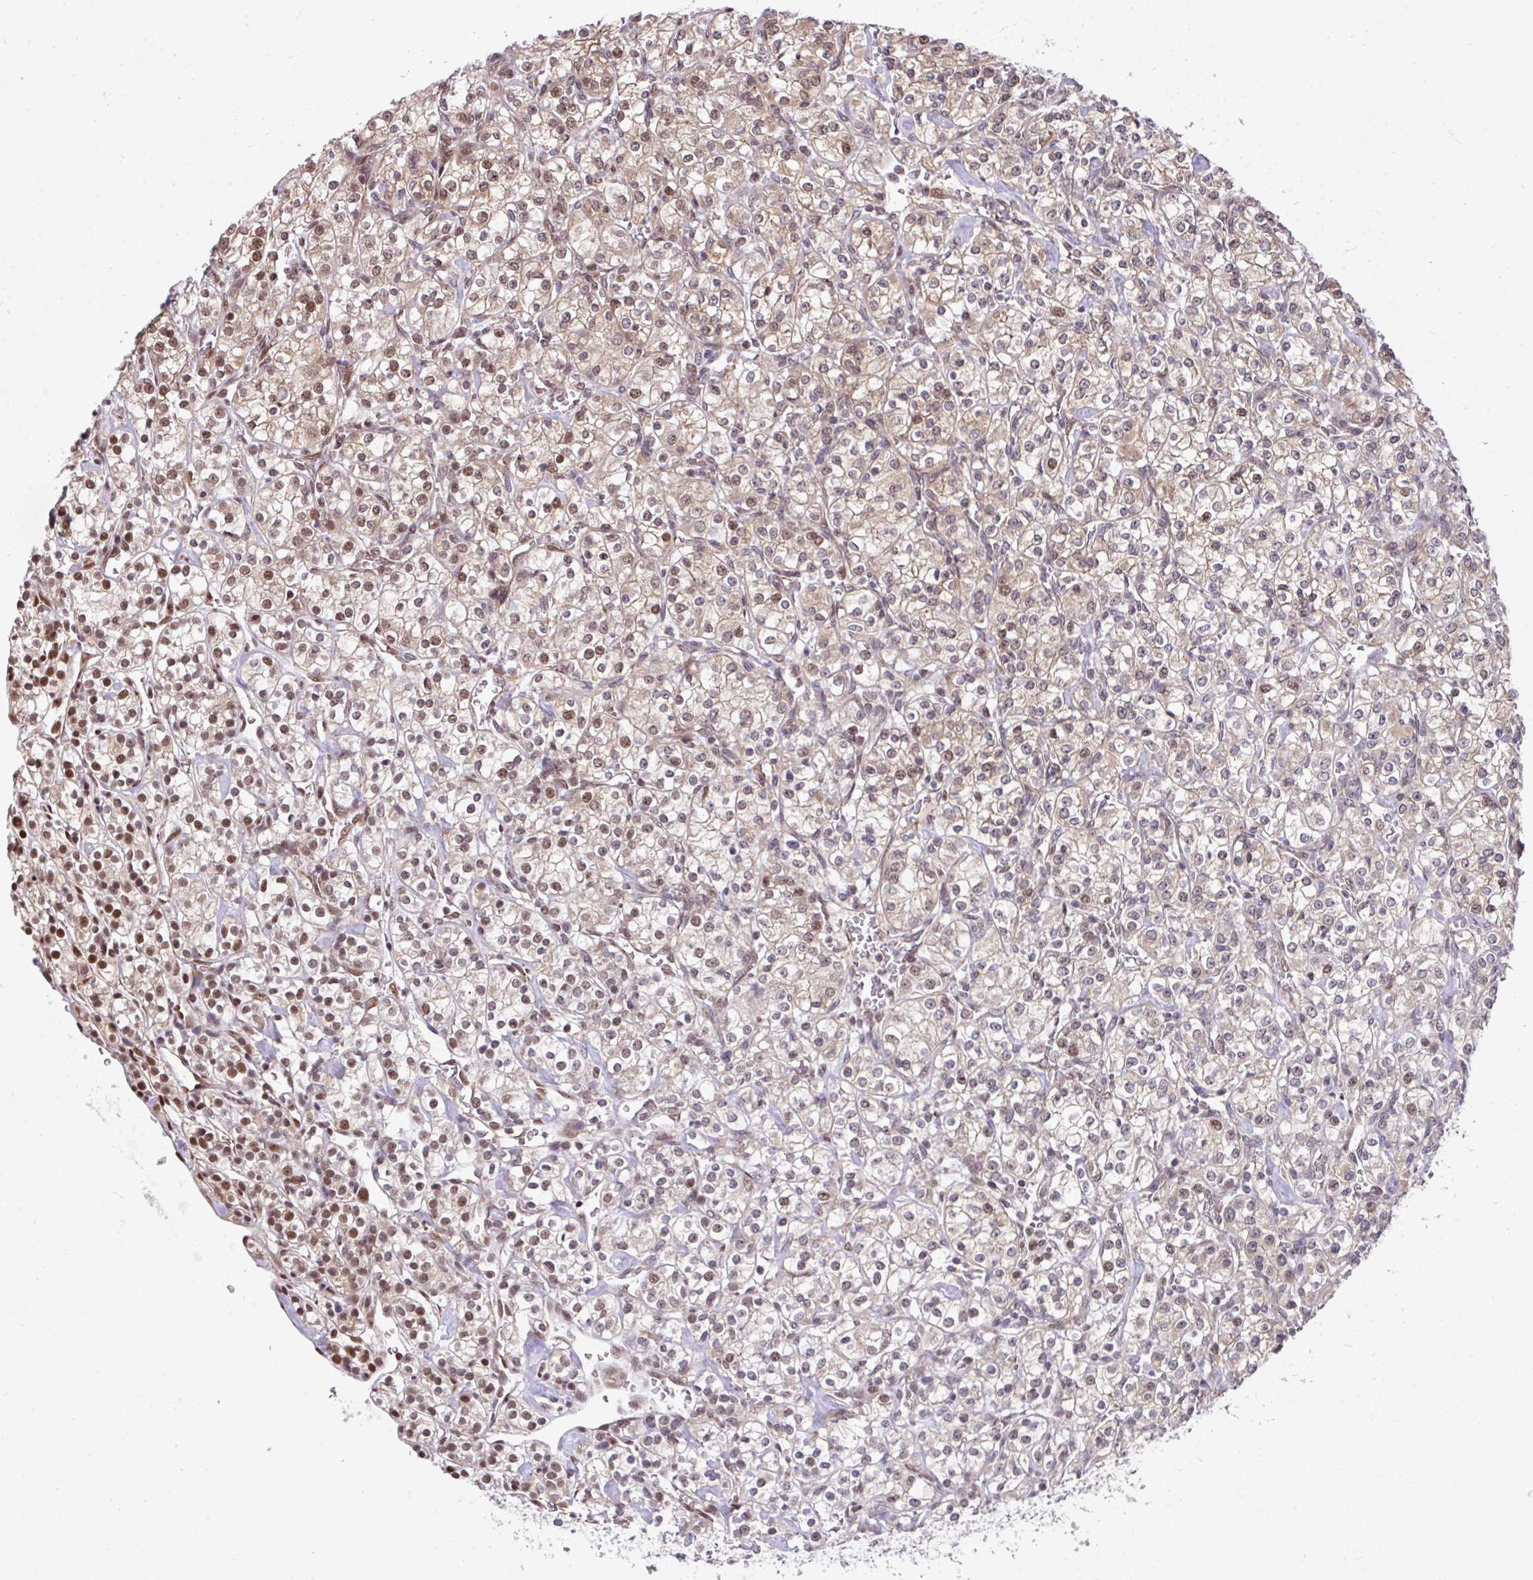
{"staining": {"intensity": "moderate", "quantity": ">75%", "location": "cytoplasmic/membranous,nuclear"}, "tissue": "renal cancer", "cell_type": "Tumor cells", "image_type": "cancer", "snomed": [{"axis": "morphology", "description": "Adenocarcinoma, NOS"}, {"axis": "topography", "description": "Kidney"}], "caption": "Immunohistochemical staining of adenocarcinoma (renal) displays moderate cytoplasmic/membranous and nuclear protein positivity in about >75% of tumor cells.", "gene": "PLK1", "patient": {"sex": "male", "age": 77}}